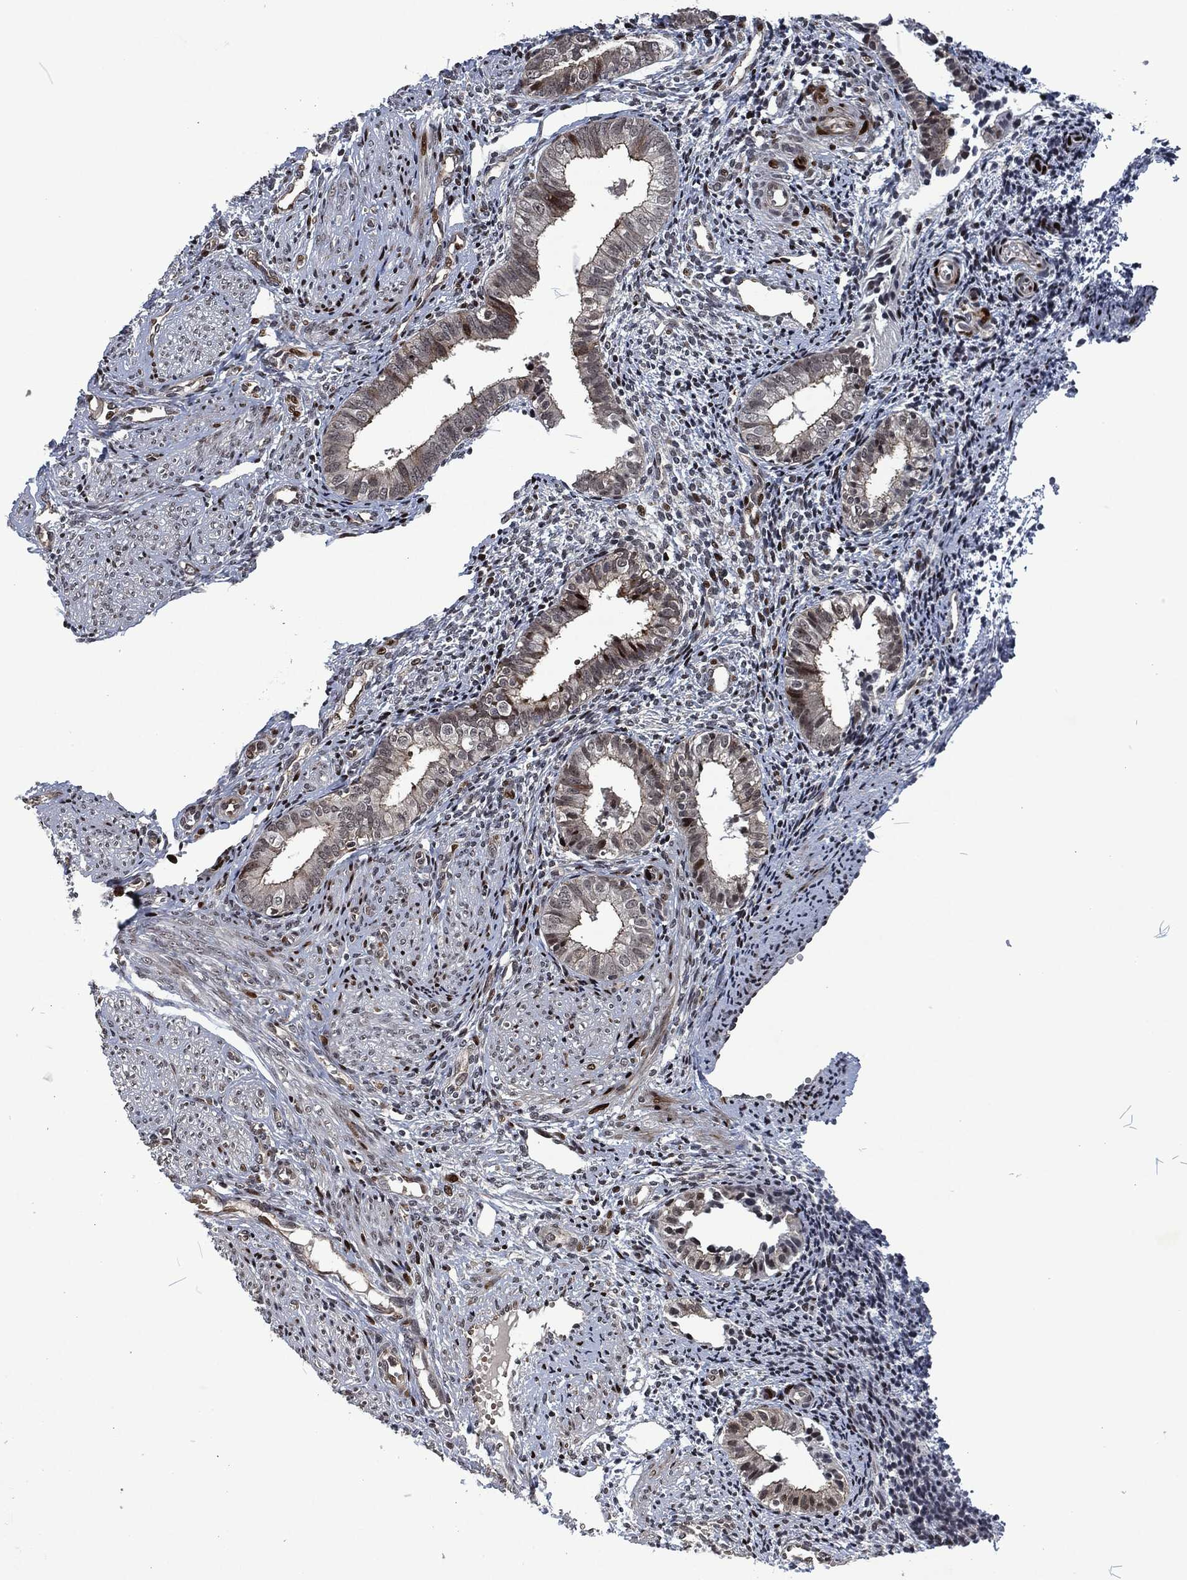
{"staining": {"intensity": "strong", "quantity": "<25%", "location": "nuclear"}, "tissue": "endometrium", "cell_type": "Cells in endometrial stroma", "image_type": "normal", "snomed": [{"axis": "morphology", "description": "Normal tissue, NOS"}, {"axis": "topography", "description": "Endometrium"}], "caption": "DAB immunohistochemical staining of benign human endometrium exhibits strong nuclear protein expression in about <25% of cells in endometrial stroma. The protein is stained brown, and the nuclei are stained in blue (DAB IHC with brightfield microscopy, high magnification).", "gene": "EGFR", "patient": {"sex": "female", "age": 47}}